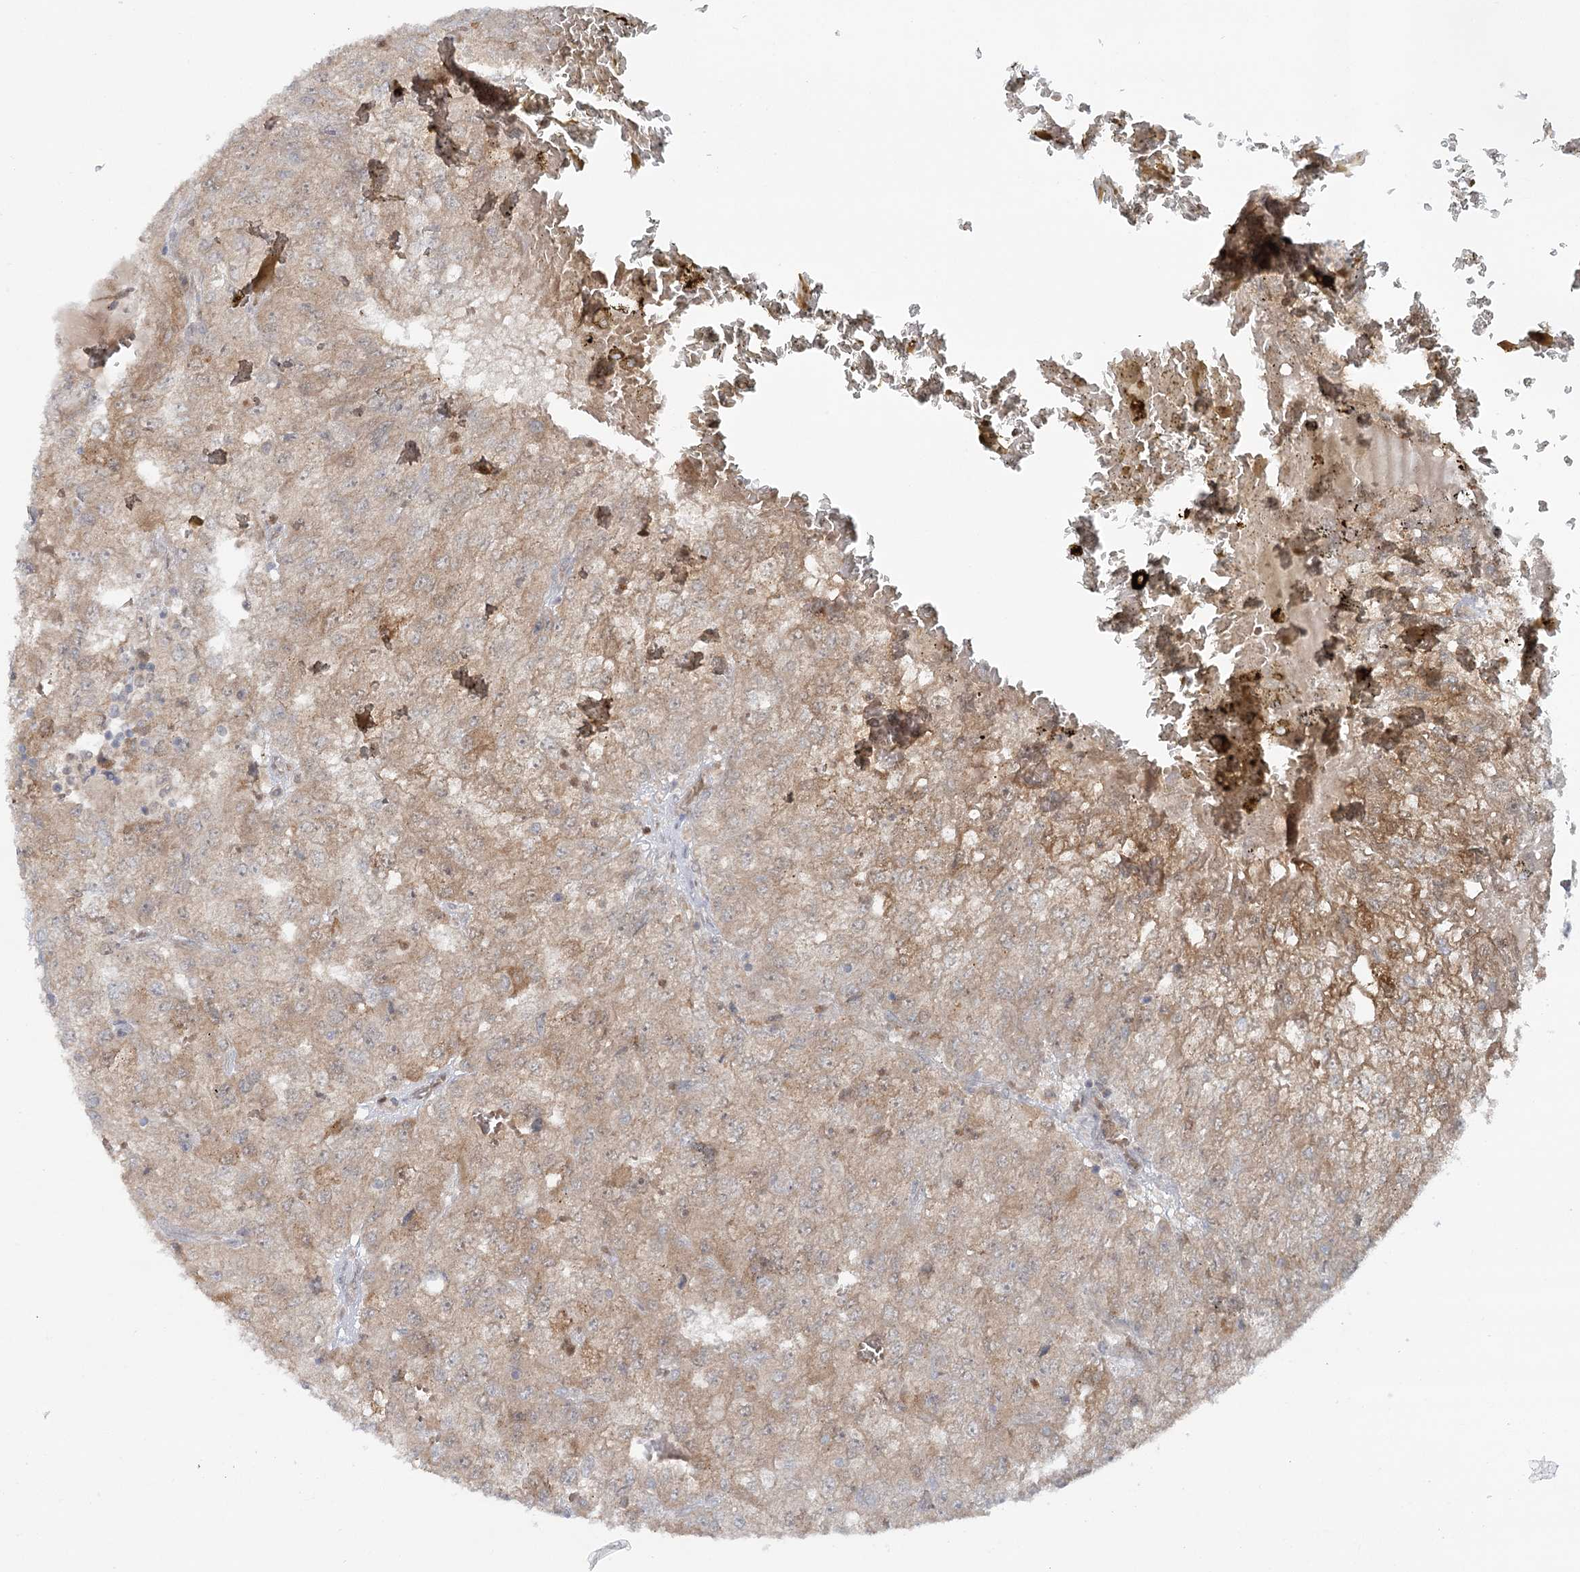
{"staining": {"intensity": "weak", "quantity": ">75%", "location": "cytoplasmic/membranous"}, "tissue": "renal cancer", "cell_type": "Tumor cells", "image_type": "cancer", "snomed": [{"axis": "morphology", "description": "Adenocarcinoma, NOS"}, {"axis": "topography", "description": "Kidney"}], "caption": "Protein expression analysis of renal adenocarcinoma reveals weak cytoplasmic/membranous positivity in approximately >75% of tumor cells.", "gene": "GBE1", "patient": {"sex": "female", "age": 54}}